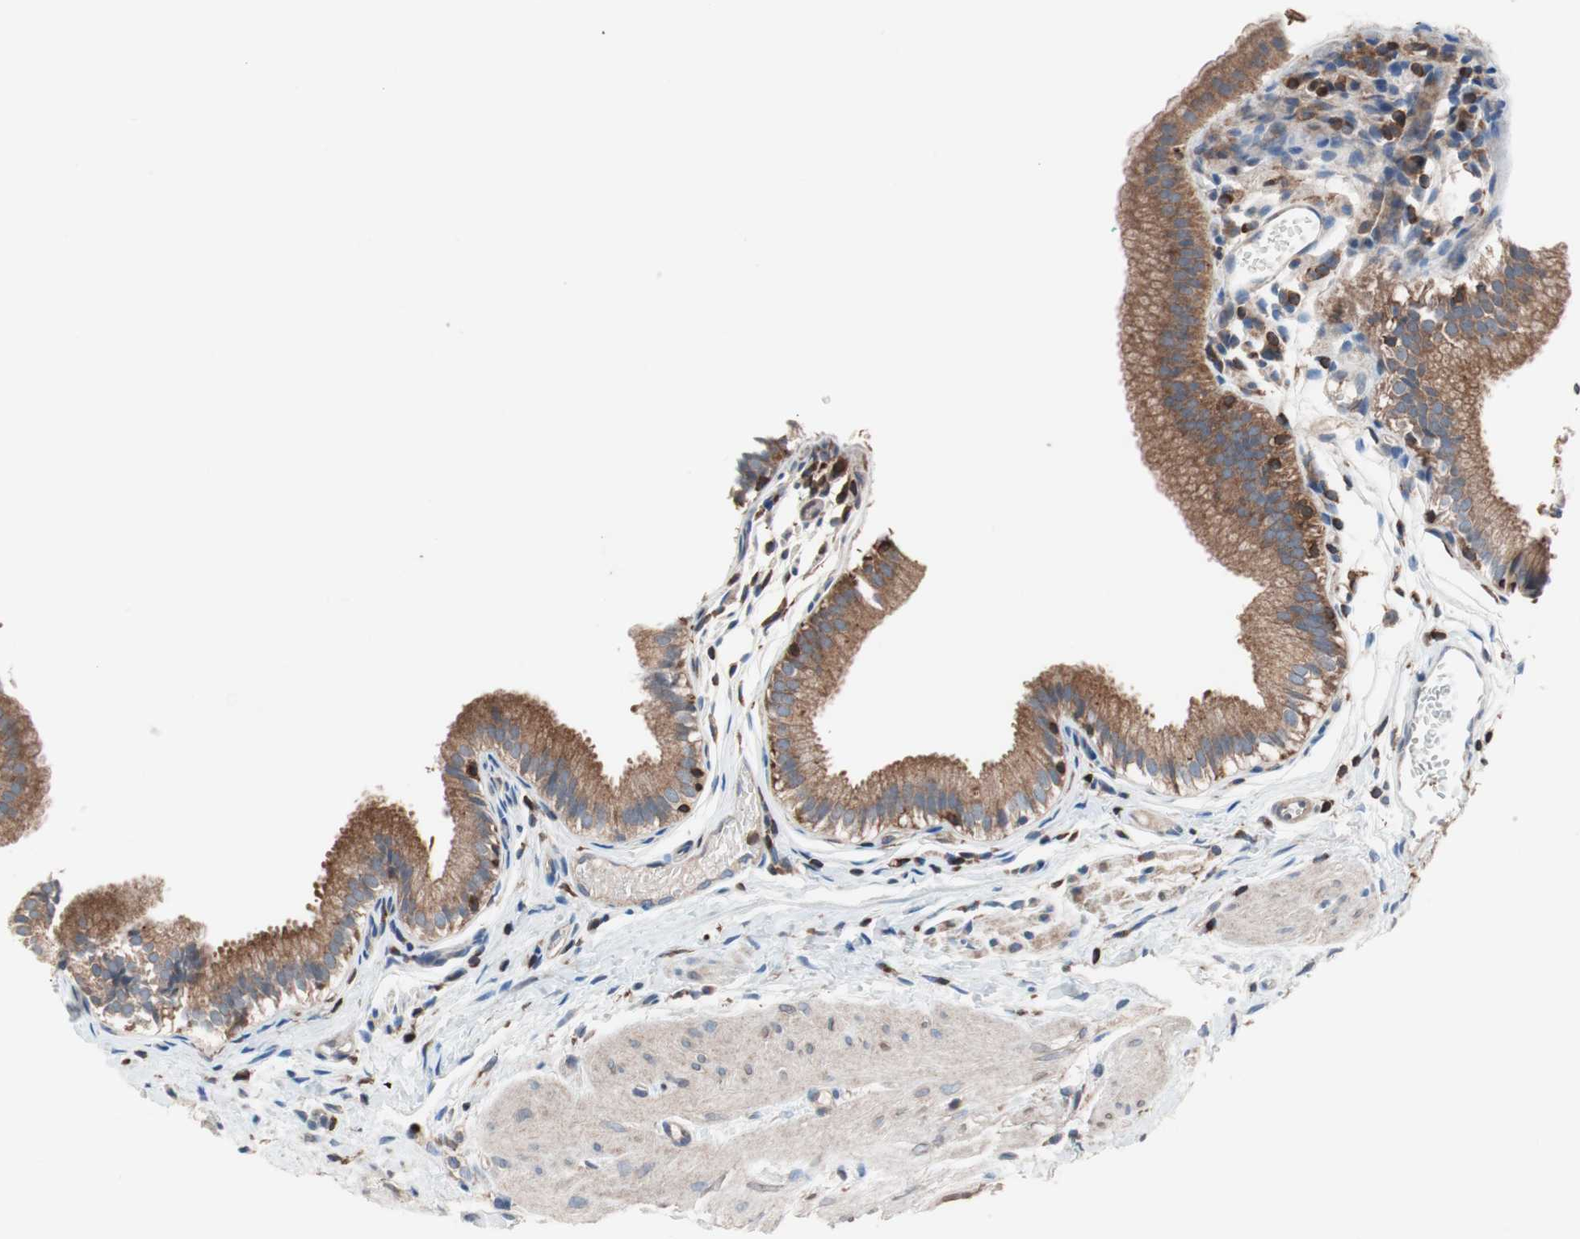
{"staining": {"intensity": "moderate", "quantity": ">75%", "location": "cytoplasmic/membranous"}, "tissue": "gallbladder", "cell_type": "Glandular cells", "image_type": "normal", "snomed": [{"axis": "morphology", "description": "Normal tissue, NOS"}, {"axis": "topography", "description": "Gallbladder"}], "caption": "Protein staining displays moderate cytoplasmic/membranous expression in approximately >75% of glandular cells in benign gallbladder. (DAB (3,3'-diaminobenzidine) IHC with brightfield microscopy, high magnification).", "gene": "PIK3R1", "patient": {"sex": "female", "age": 26}}